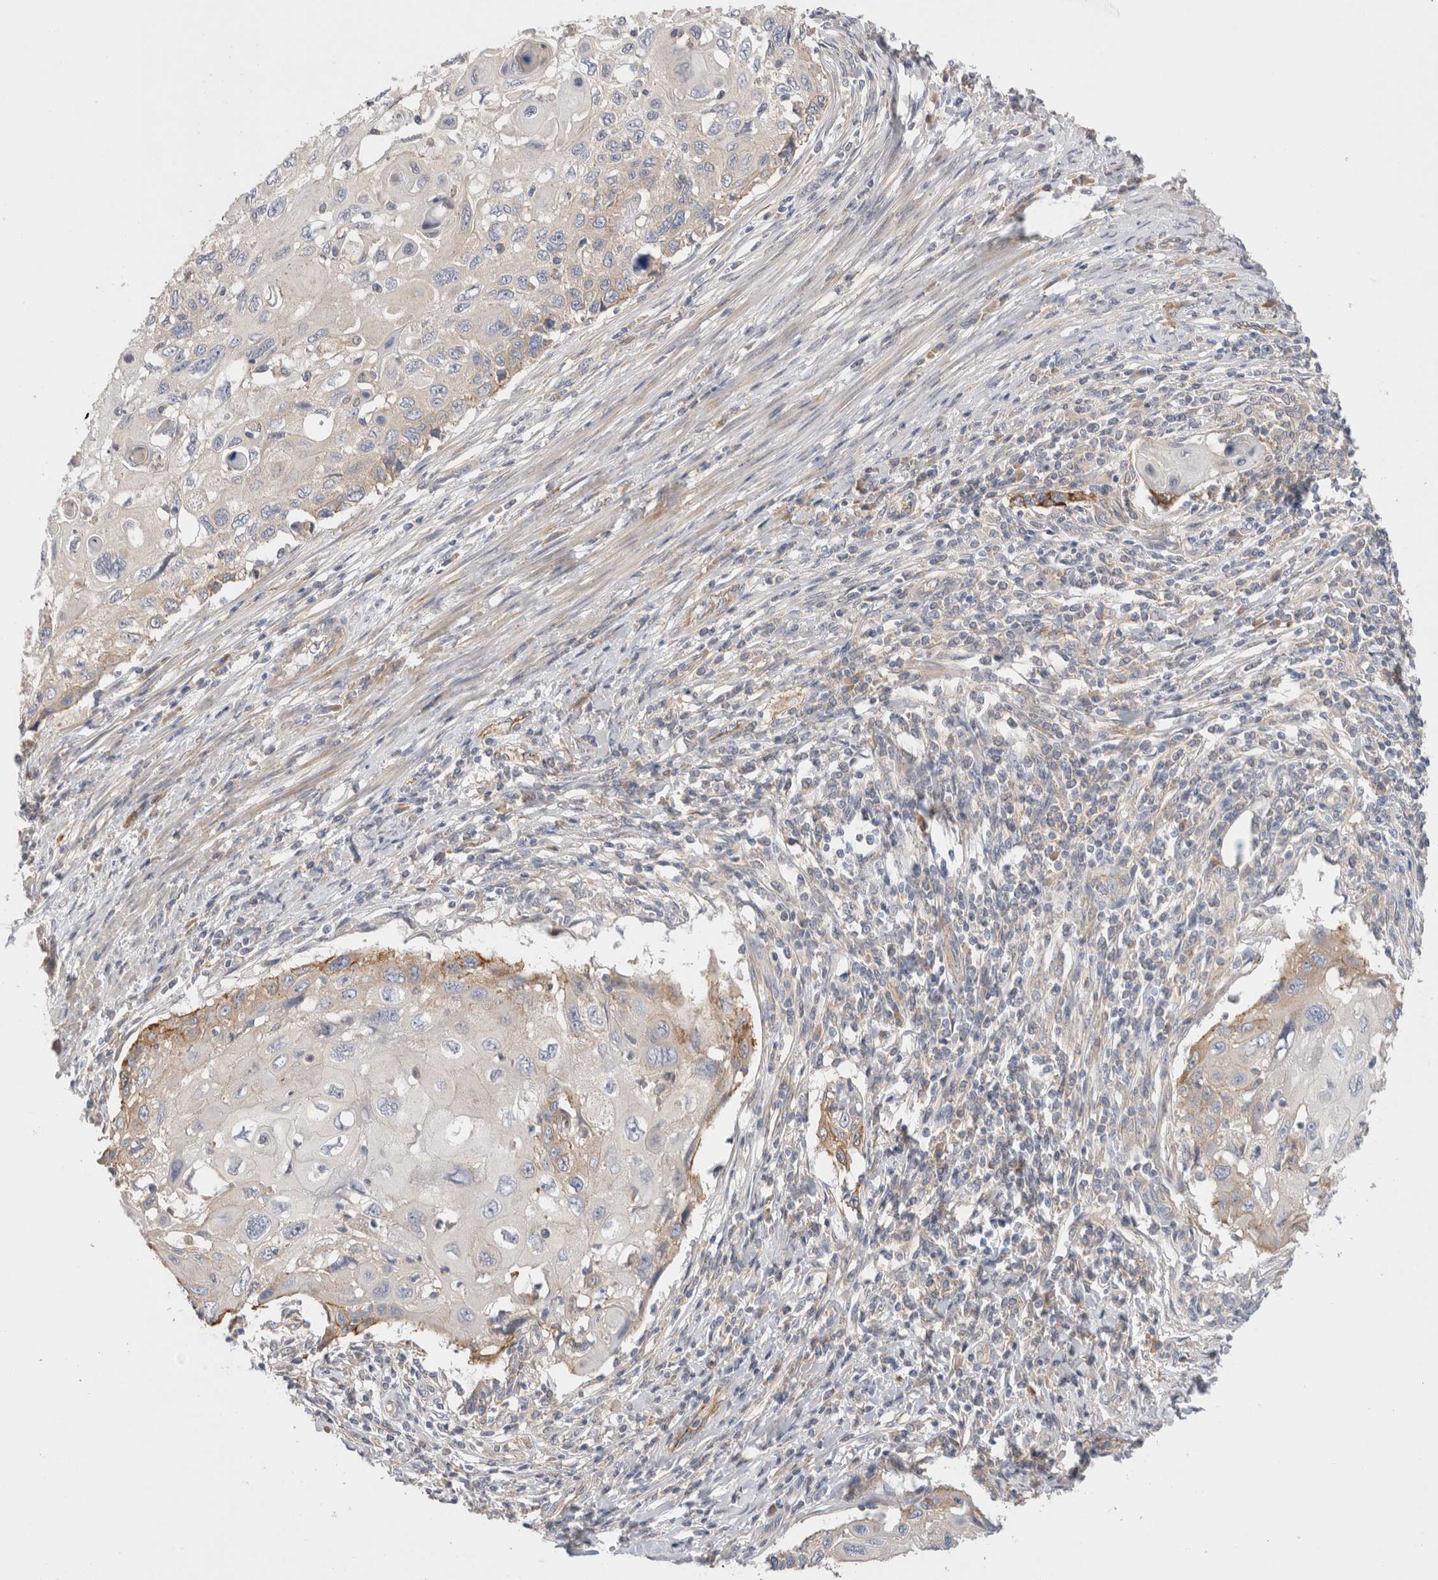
{"staining": {"intensity": "weak", "quantity": "<25%", "location": "cytoplasmic/membranous"}, "tissue": "cervical cancer", "cell_type": "Tumor cells", "image_type": "cancer", "snomed": [{"axis": "morphology", "description": "Squamous cell carcinoma, NOS"}, {"axis": "topography", "description": "Cervix"}], "caption": "Immunohistochemistry (IHC) photomicrograph of human cervical cancer stained for a protein (brown), which shows no positivity in tumor cells.", "gene": "SGK3", "patient": {"sex": "female", "age": 70}}